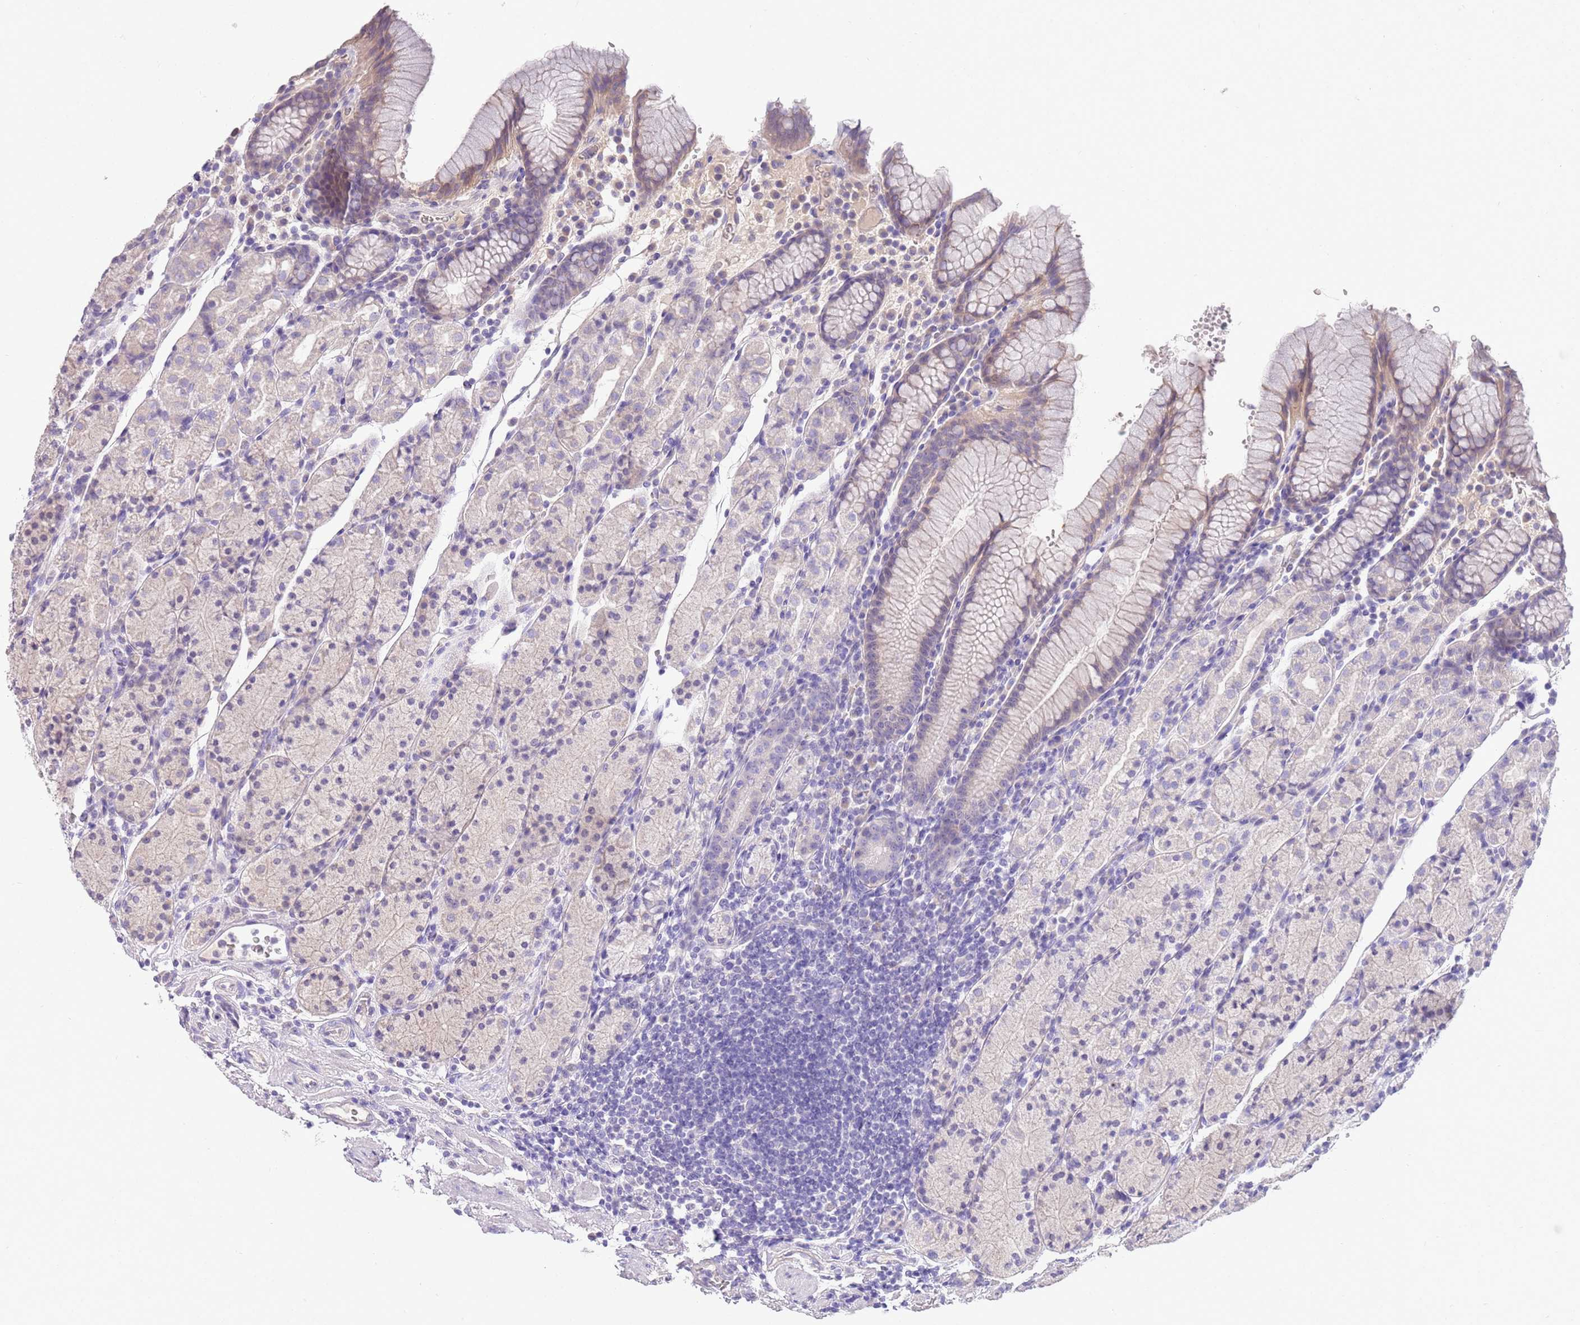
{"staining": {"intensity": "weak", "quantity": "<25%", "location": "cytoplasmic/membranous"}, "tissue": "stomach", "cell_type": "Glandular cells", "image_type": "normal", "snomed": [{"axis": "morphology", "description": "Normal tissue, NOS"}, {"axis": "topography", "description": "Stomach, upper"}, {"axis": "topography", "description": "Stomach"}], "caption": "IHC of benign stomach demonstrates no staining in glandular cells.", "gene": "SFTPA1", "patient": {"sex": "male", "age": 62}}